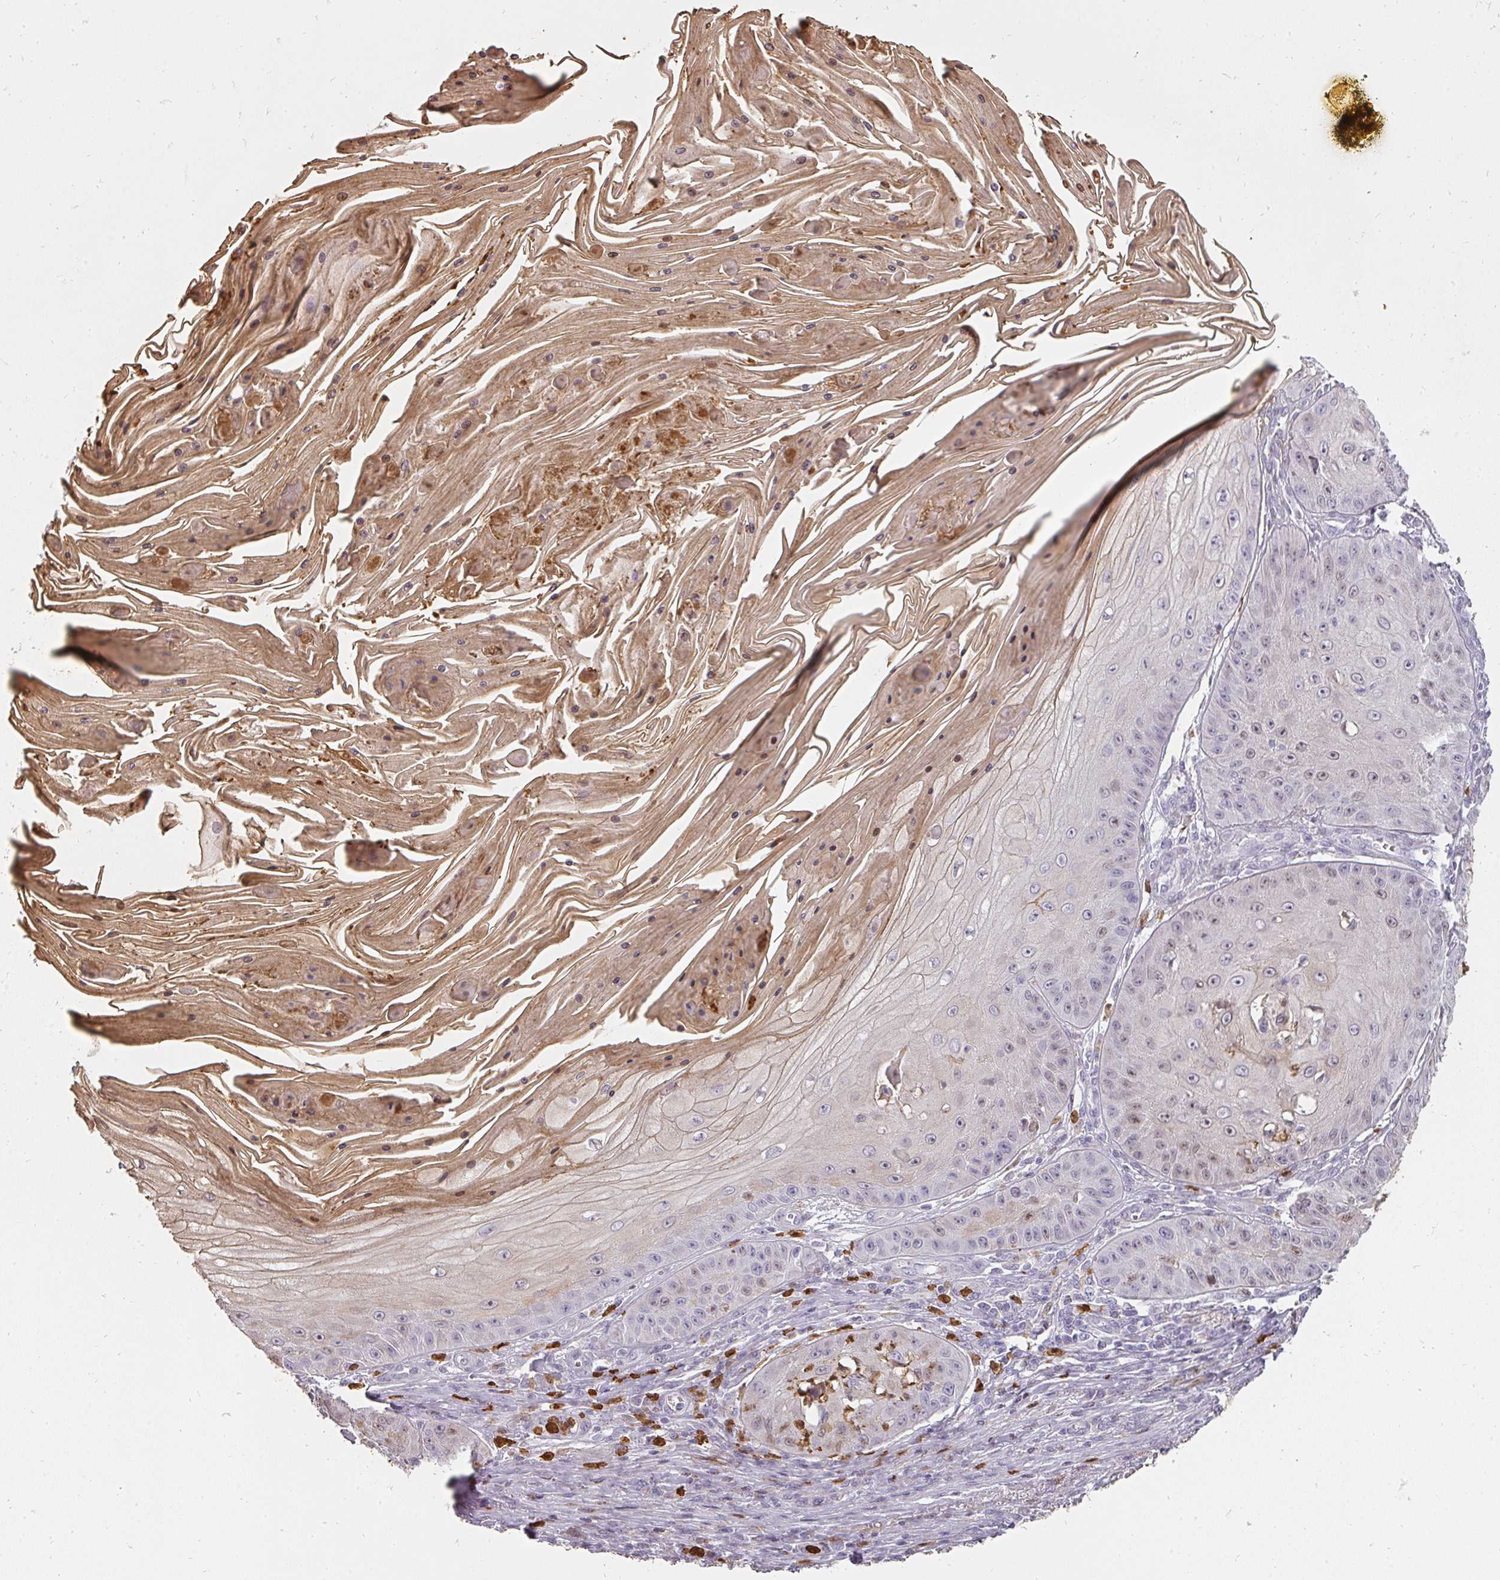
{"staining": {"intensity": "moderate", "quantity": "<25%", "location": "cytoplasmic/membranous,nuclear"}, "tissue": "skin cancer", "cell_type": "Tumor cells", "image_type": "cancer", "snomed": [{"axis": "morphology", "description": "Squamous cell carcinoma, NOS"}, {"axis": "topography", "description": "Skin"}], "caption": "This image displays IHC staining of skin cancer (squamous cell carcinoma), with low moderate cytoplasmic/membranous and nuclear positivity in approximately <25% of tumor cells.", "gene": "BIK", "patient": {"sex": "male", "age": 70}}